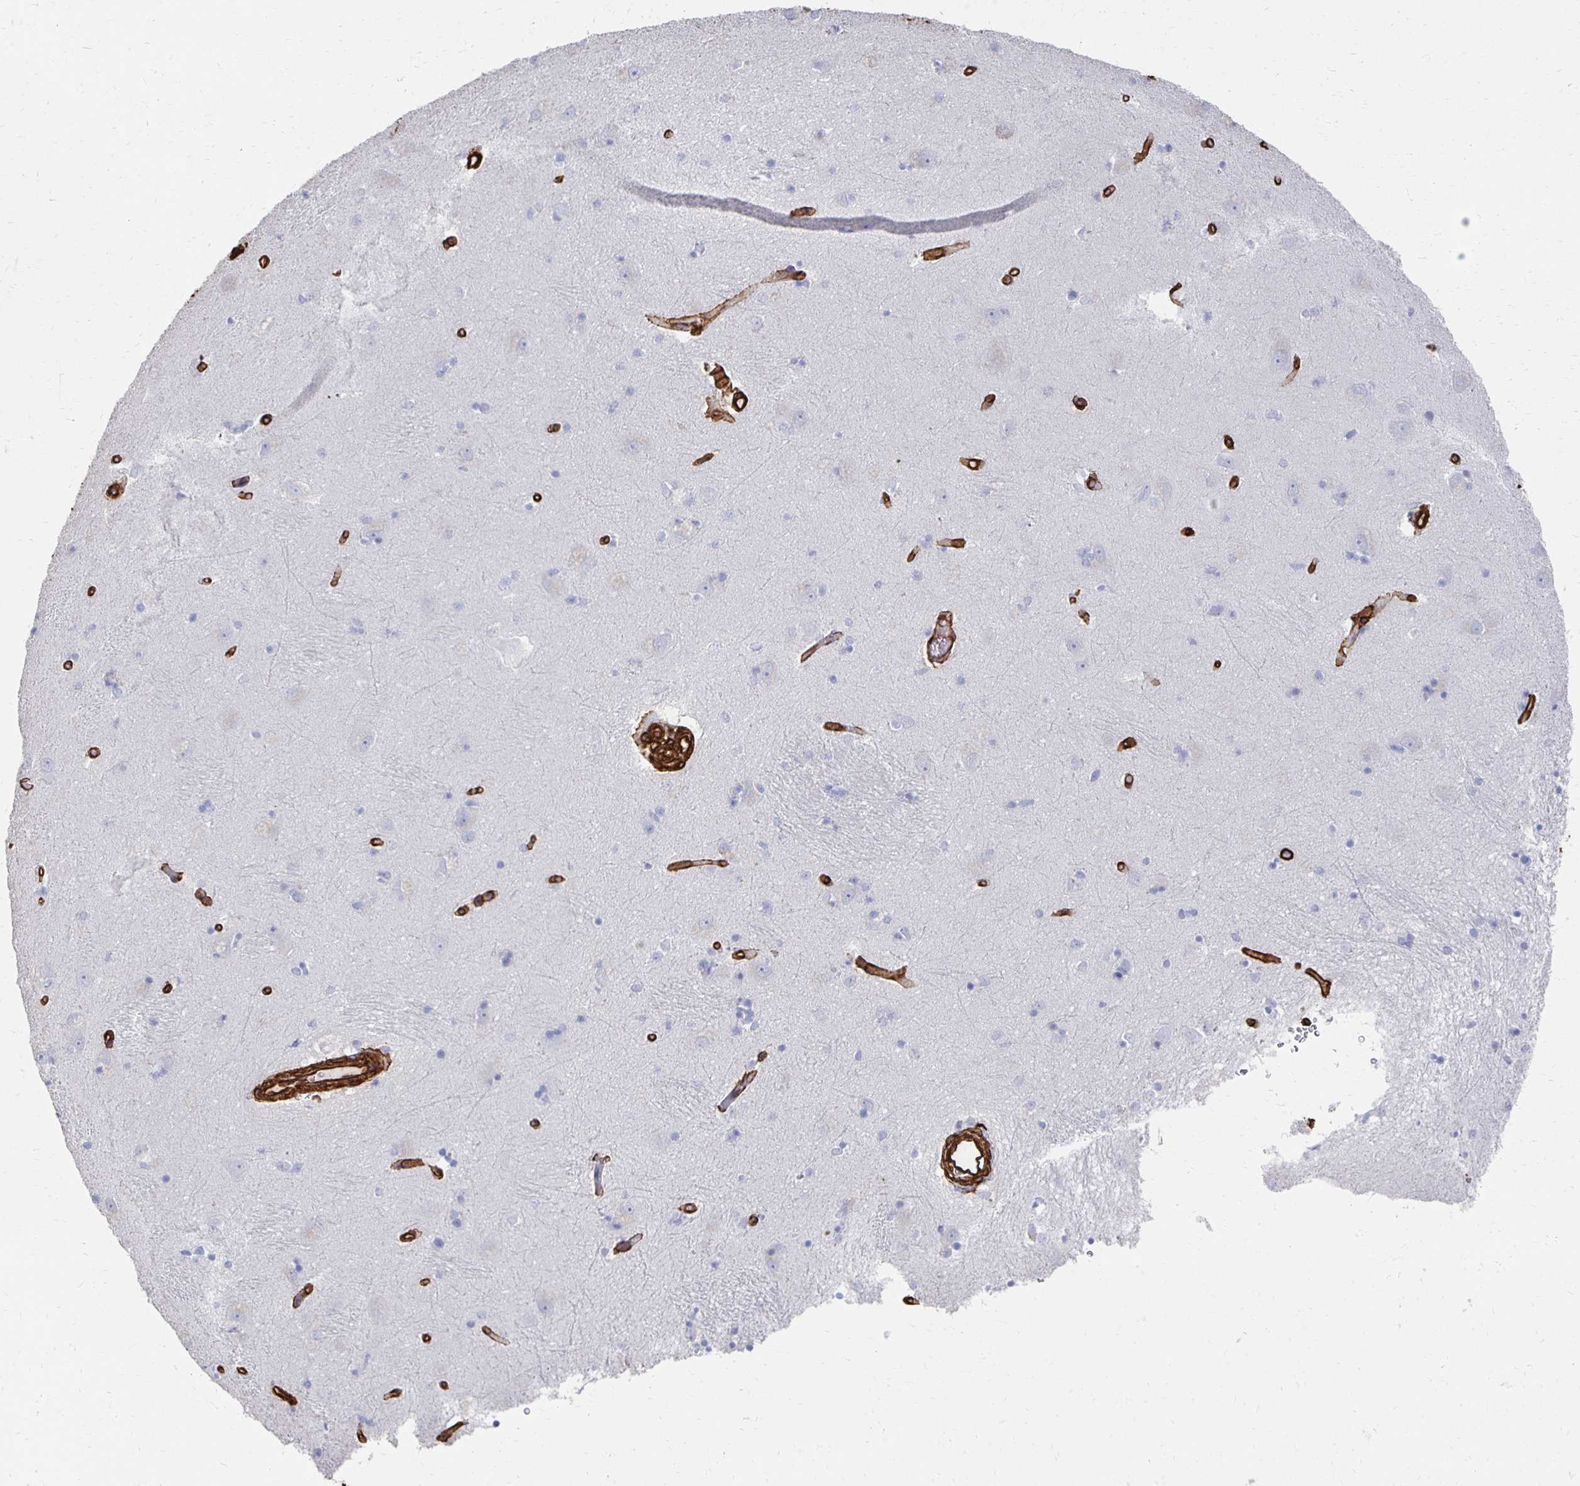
{"staining": {"intensity": "negative", "quantity": "none", "location": "none"}, "tissue": "caudate", "cell_type": "Glial cells", "image_type": "normal", "snomed": [{"axis": "morphology", "description": "Normal tissue, NOS"}, {"axis": "topography", "description": "Lateral ventricle wall"}, {"axis": "topography", "description": "Hippocampus"}], "caption": "High power microscopy image of an immunohistochemistry image of normal caudate, revealing no significant staining in glial cells.", "gene": "VIPR2", "patient": {"sex": "female", "age": 63}}